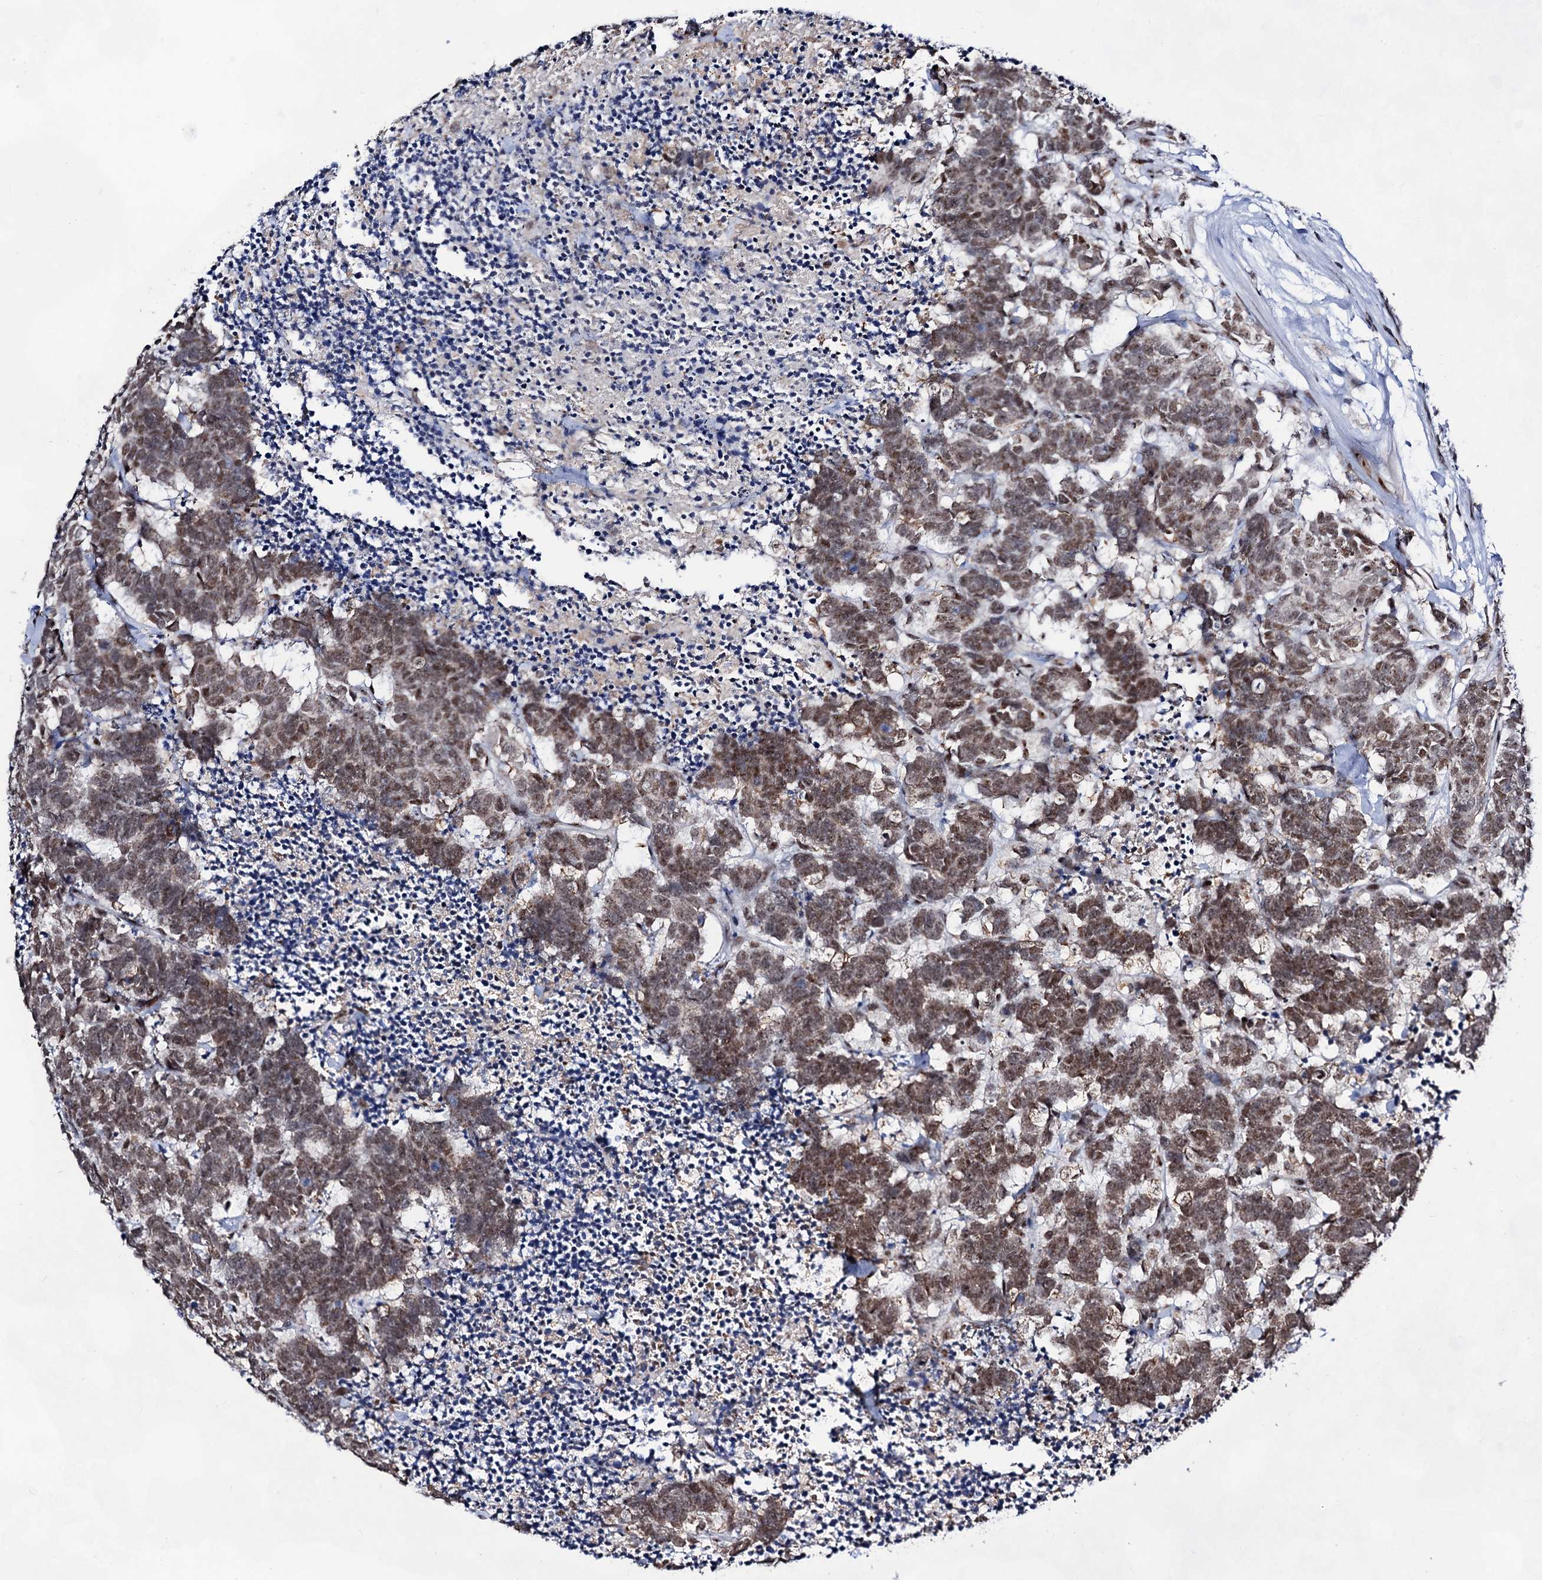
{"staining": {"intensity": "moderate", "quantity": ">75%", "location": "nuclear"}, "tissue": "carcinoid", "cell_type": "Tumor cells", "image_type": "cancer", "snomed": [{"axis": "morphology", "description": "Carcinoma, NOS"}, {"axis": "morphology", "description": "Carcinoid, malignant, NOS"}, {"axis": "topography", "description": "Urinary bladder"}], "caption": "Carcinoid tissue shows moderate nuclear positivity in approximately >75% of tumor cells, visualized by immunohistochemistry.", "gene": "EXOSC10", "patient": {"sex": "male", "age": 57}}